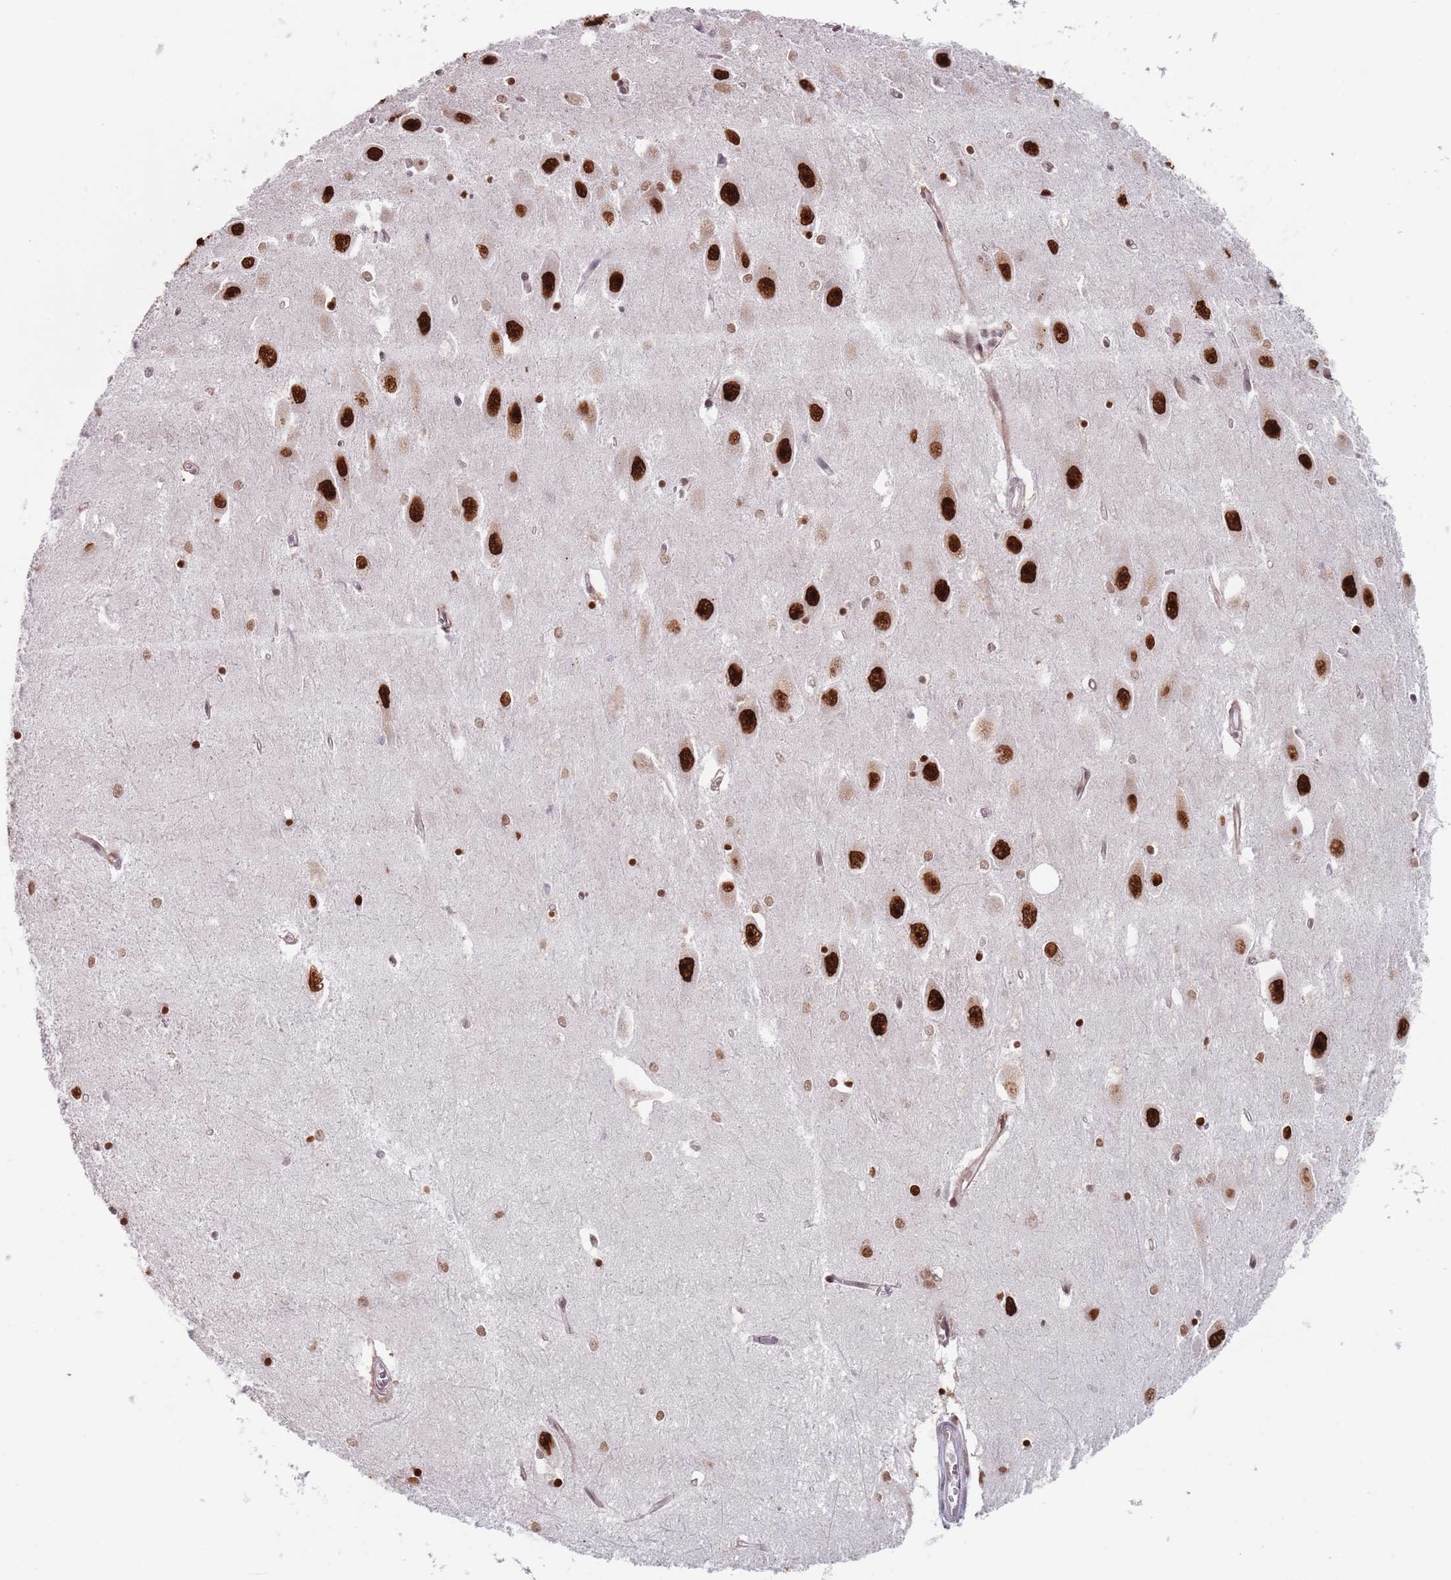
{"staining": {"intensity": "strong", "quantity": "<25%", "location": "nuclear"}, "tissue": "hippocampus", "cell_type": "Glial cells", "image_type": "normal", "snomed": [{"axis": "morphology", "description": "Normal tissue, NOS"}, {"axis": "topography", "description": "Hippocampus"}], "caption": "Protein analysis of benign hippocampus exhibits strong nuclear expression in about <25% of glial cells.", "gene": "MFSD12", "patient": {"sex": "female", "age": 64}}